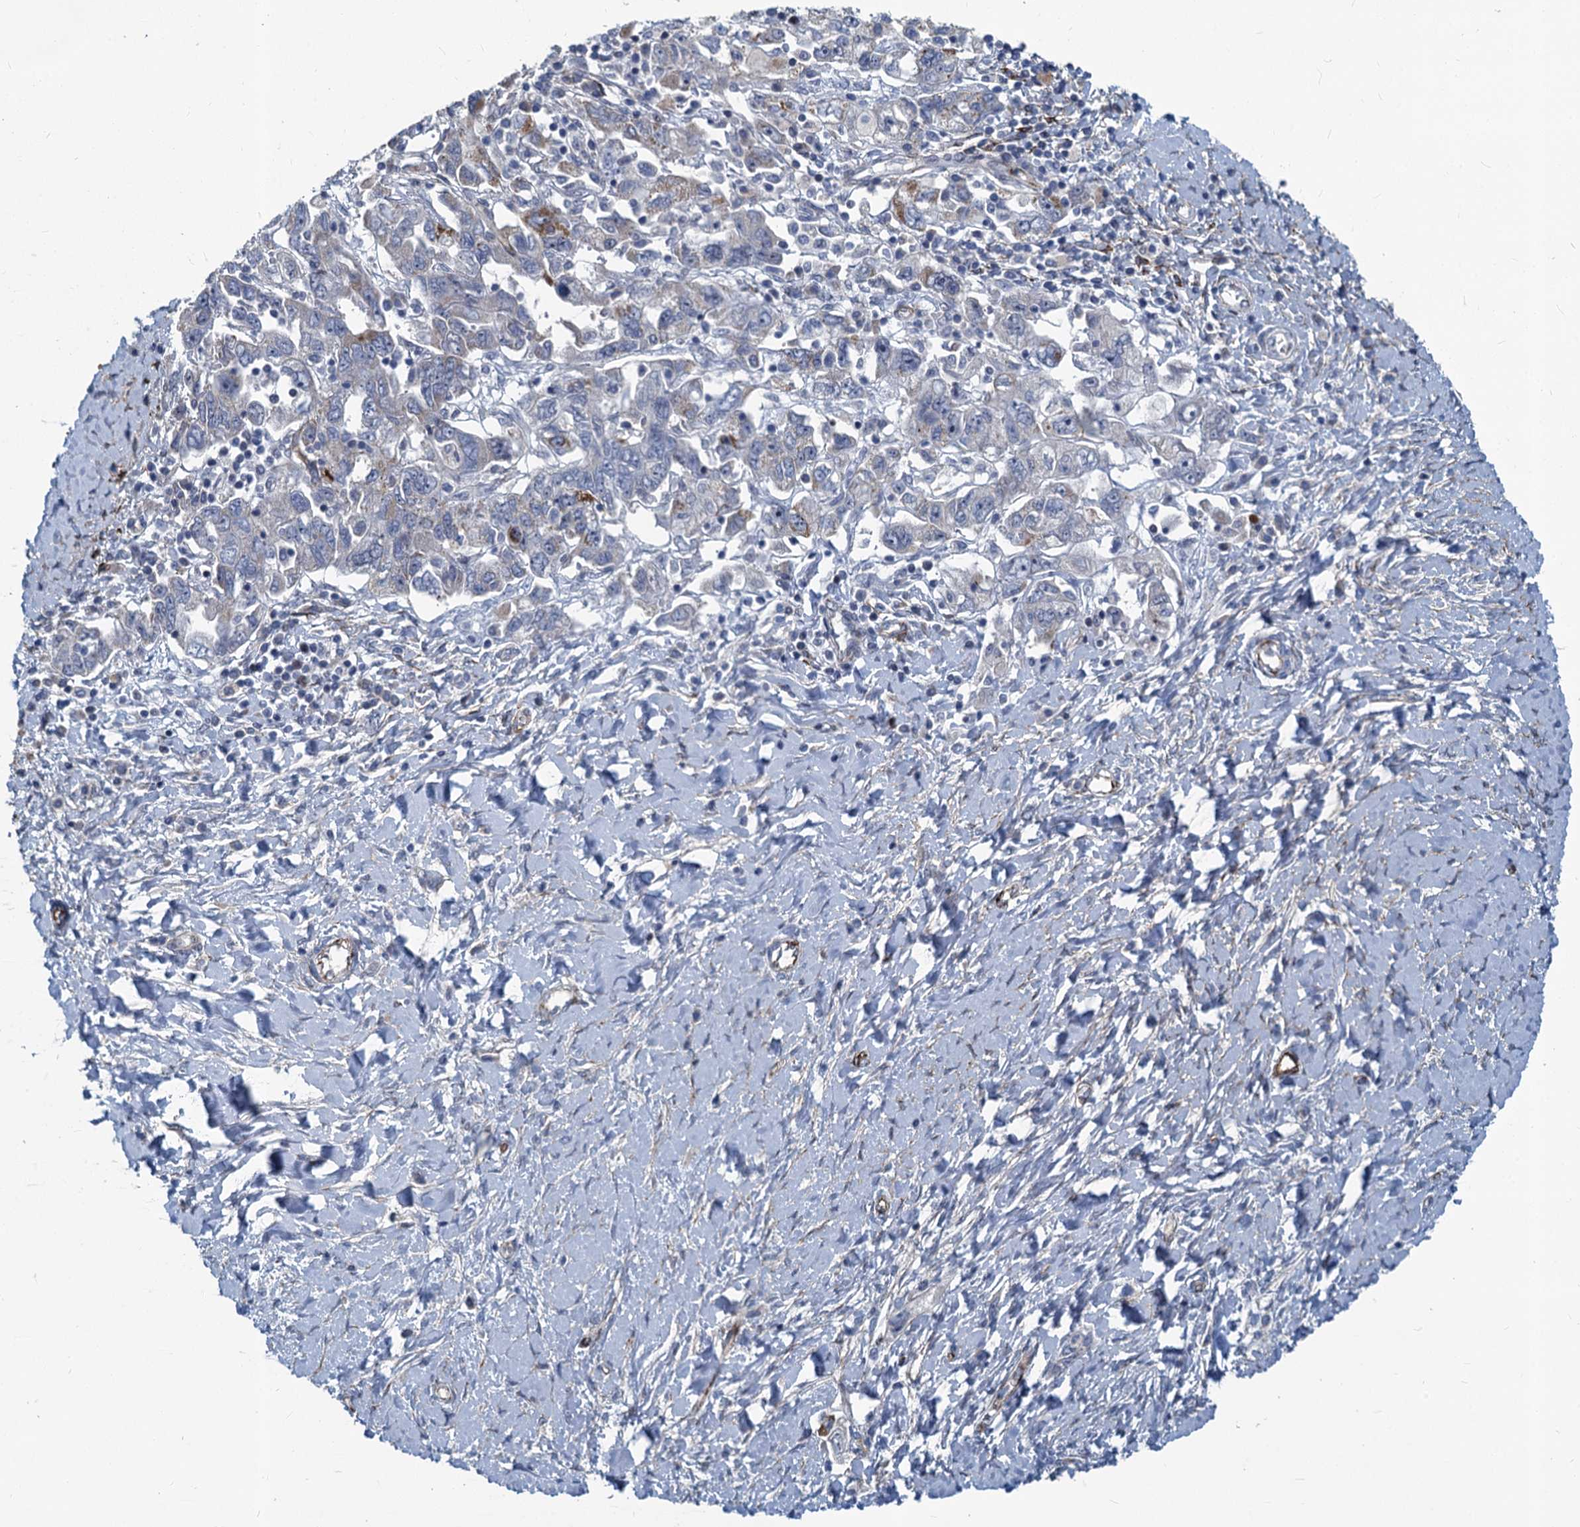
{"staining": {"intensity": "weak", "quantity": "<25%", "location": "cytoplasmic/membranous"}, "tissue": "ovarian cancer", "cell_type": "Tumor cells", "image_type": "cancer", "snomed": [{"axis": "morphology", "description": "Carcinoma, NOS"}, {"axis": "morphology", "description": "Cystadenocarcinoma, serous, NOS"}, {"axis": "topography", "description": "Ovary"}], "caption": "A high-resolution micrograph shows IHC staining of ovarian cancer, which displays no significant positivity in tumor cells.", "gene": "ASXL3", "patient": {"sex": "female", "age": 69}}